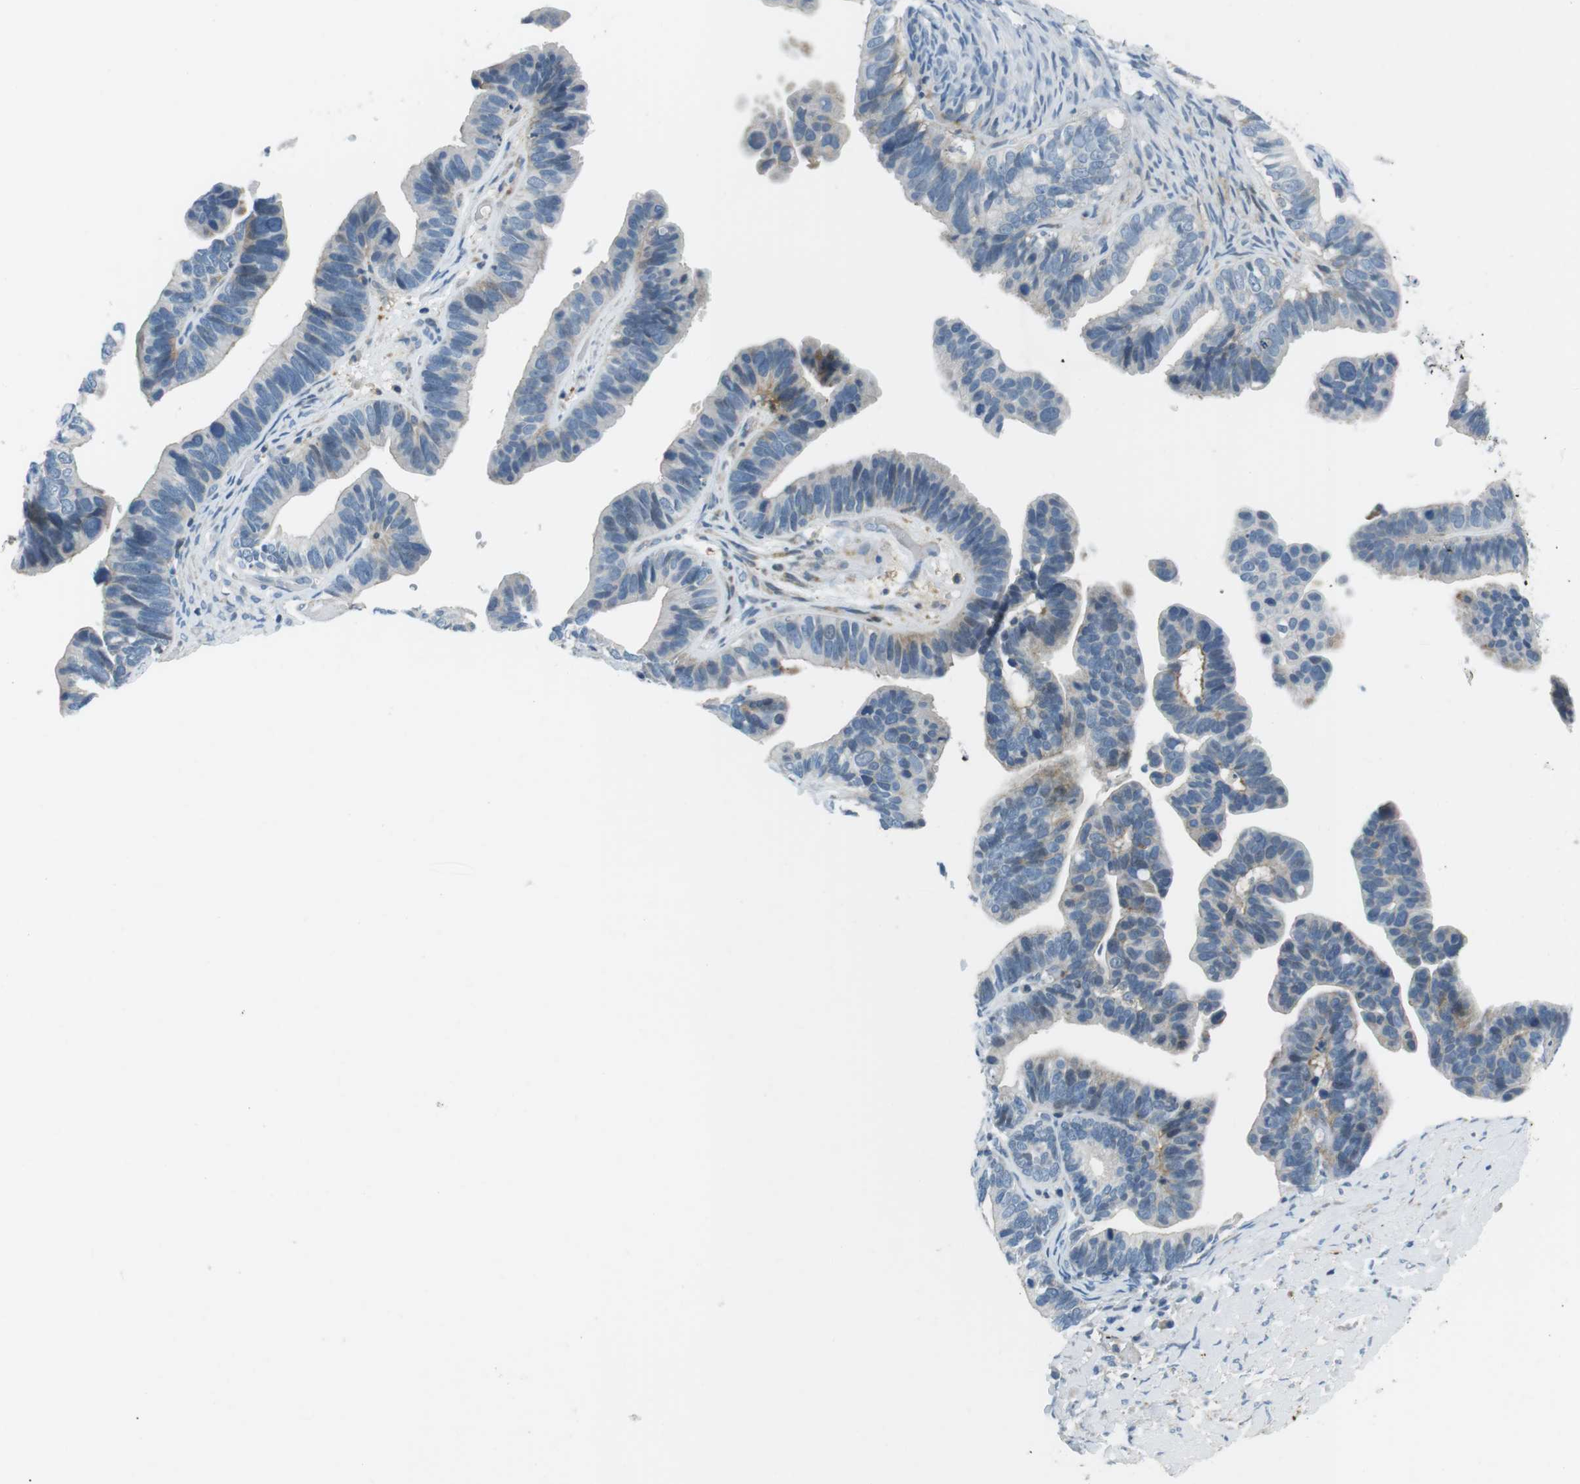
{"staining": {"intensity": "negative", "quantity": "none", "location": "none"}, "tissue": "ovarian cancer", "cell_type": "Tumor cells", "image_type": "cancer", "snomed": [{"axis": "morphology", "description": "Cystadenocarcinoma, serous, NOS"}, {"axis": "topography", "description": "Ovary"}], "caption": "Human ovarian cancer (serous cystadenocarcinoma) stained for a protein using IHC displays no expression in tumor cells.", "gene": "ARVCF", "patient": {"sex": "female", "age": 56}}